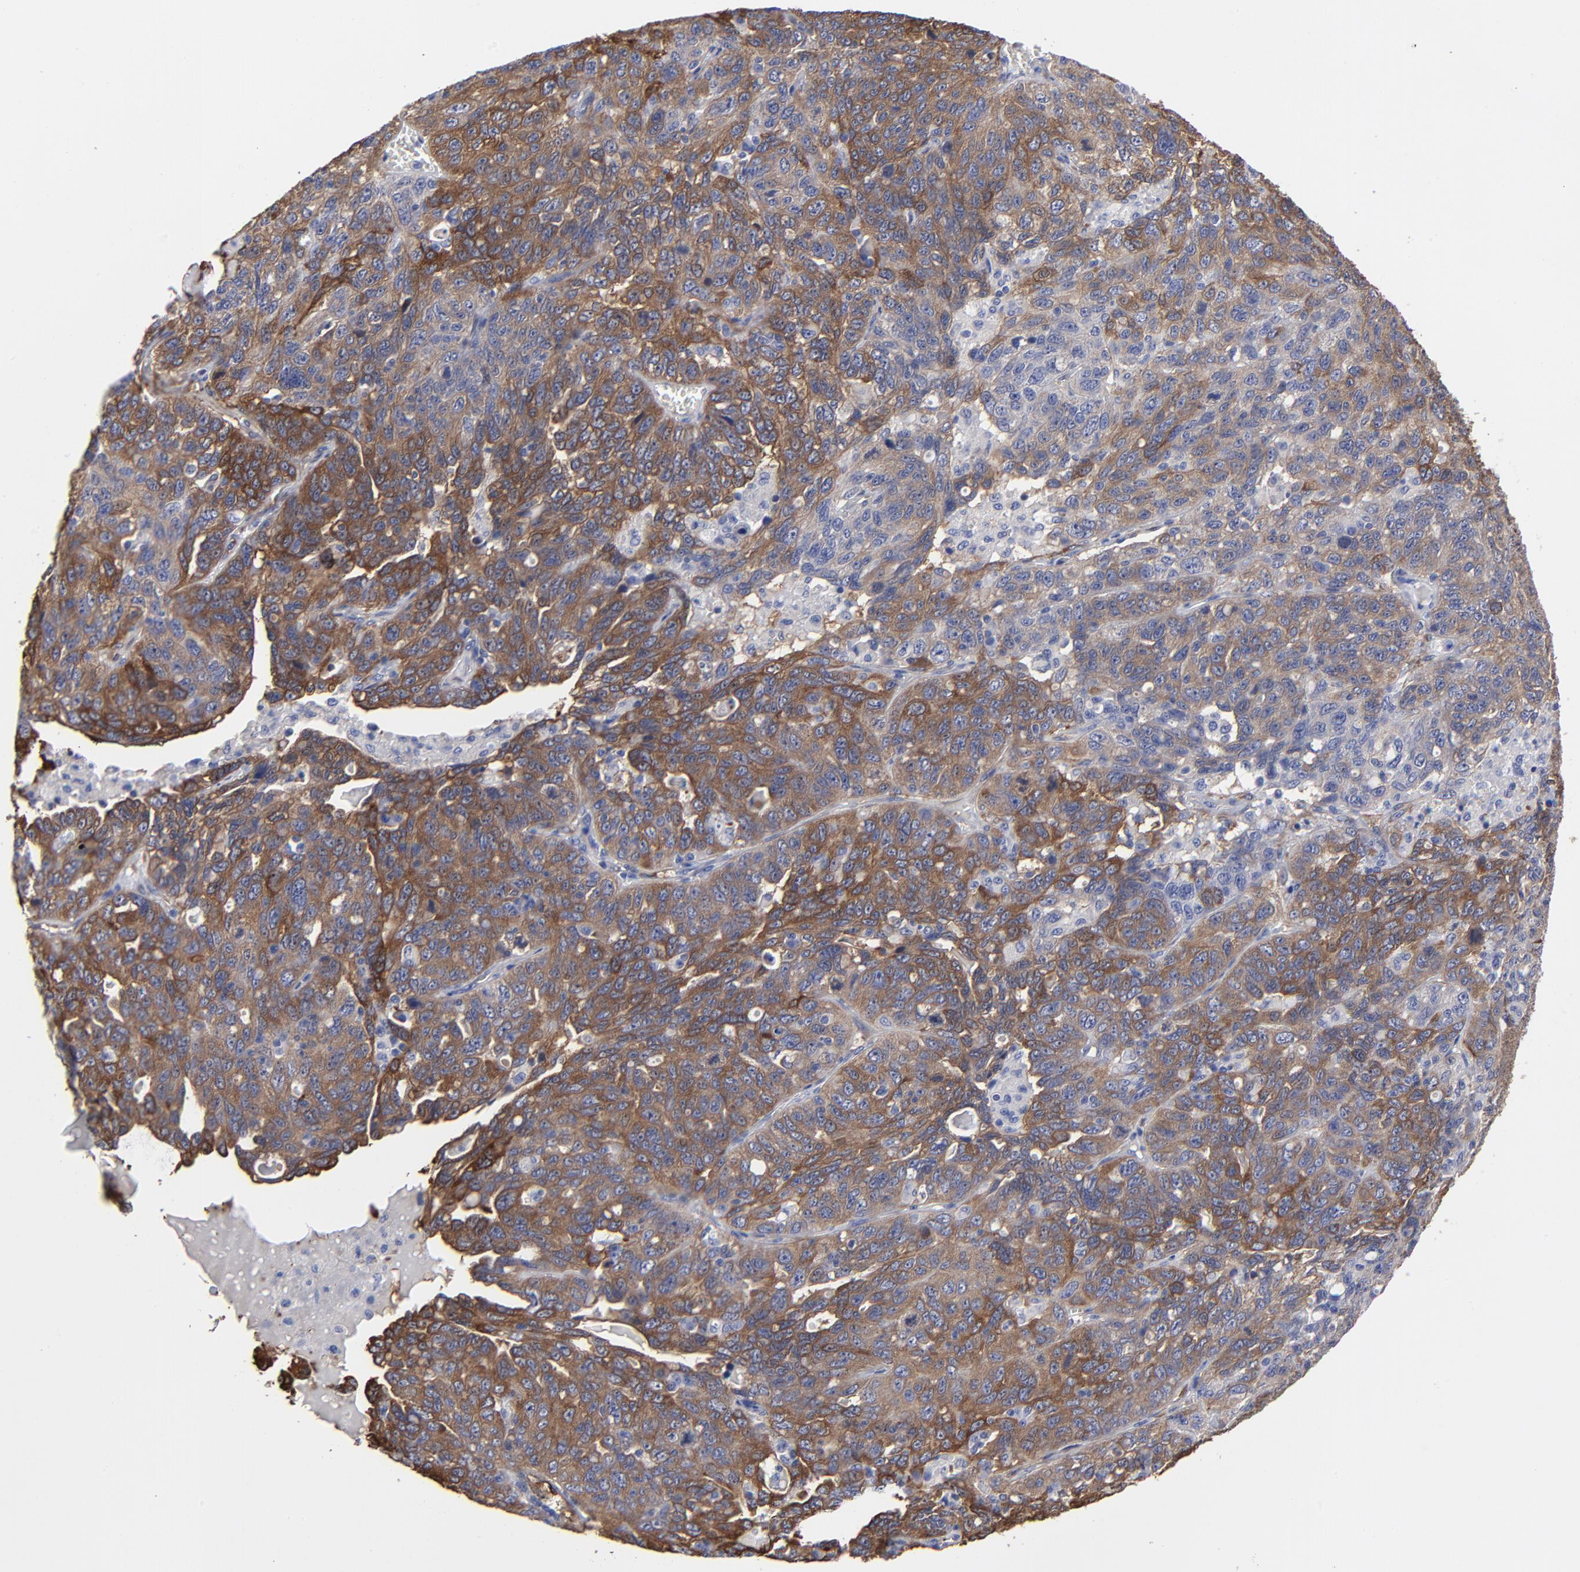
{"staining": {"intensity": "strong", "quantity": "25%-75%", "location": "cytoplasmic/membranous"}, "tissue": "ovarian cancer", "cell_type": "Tumor cells", "image_type": "cancer", "snomed": [{"axis": "morphology", "description": "Cystadenocarcinoma, serous, NOS"}, {"axis": "topography", "description": "Ovary"}], "caption": "Human serous cystadenocarcinoma (ovarian) stained for a protein (brown) reveals strong cytoplasmic/membranous positive positivity in approximately 25%-75% of tumor cells.", "gene": "CILP", "patient": {"sex": "female", "age": 71}}